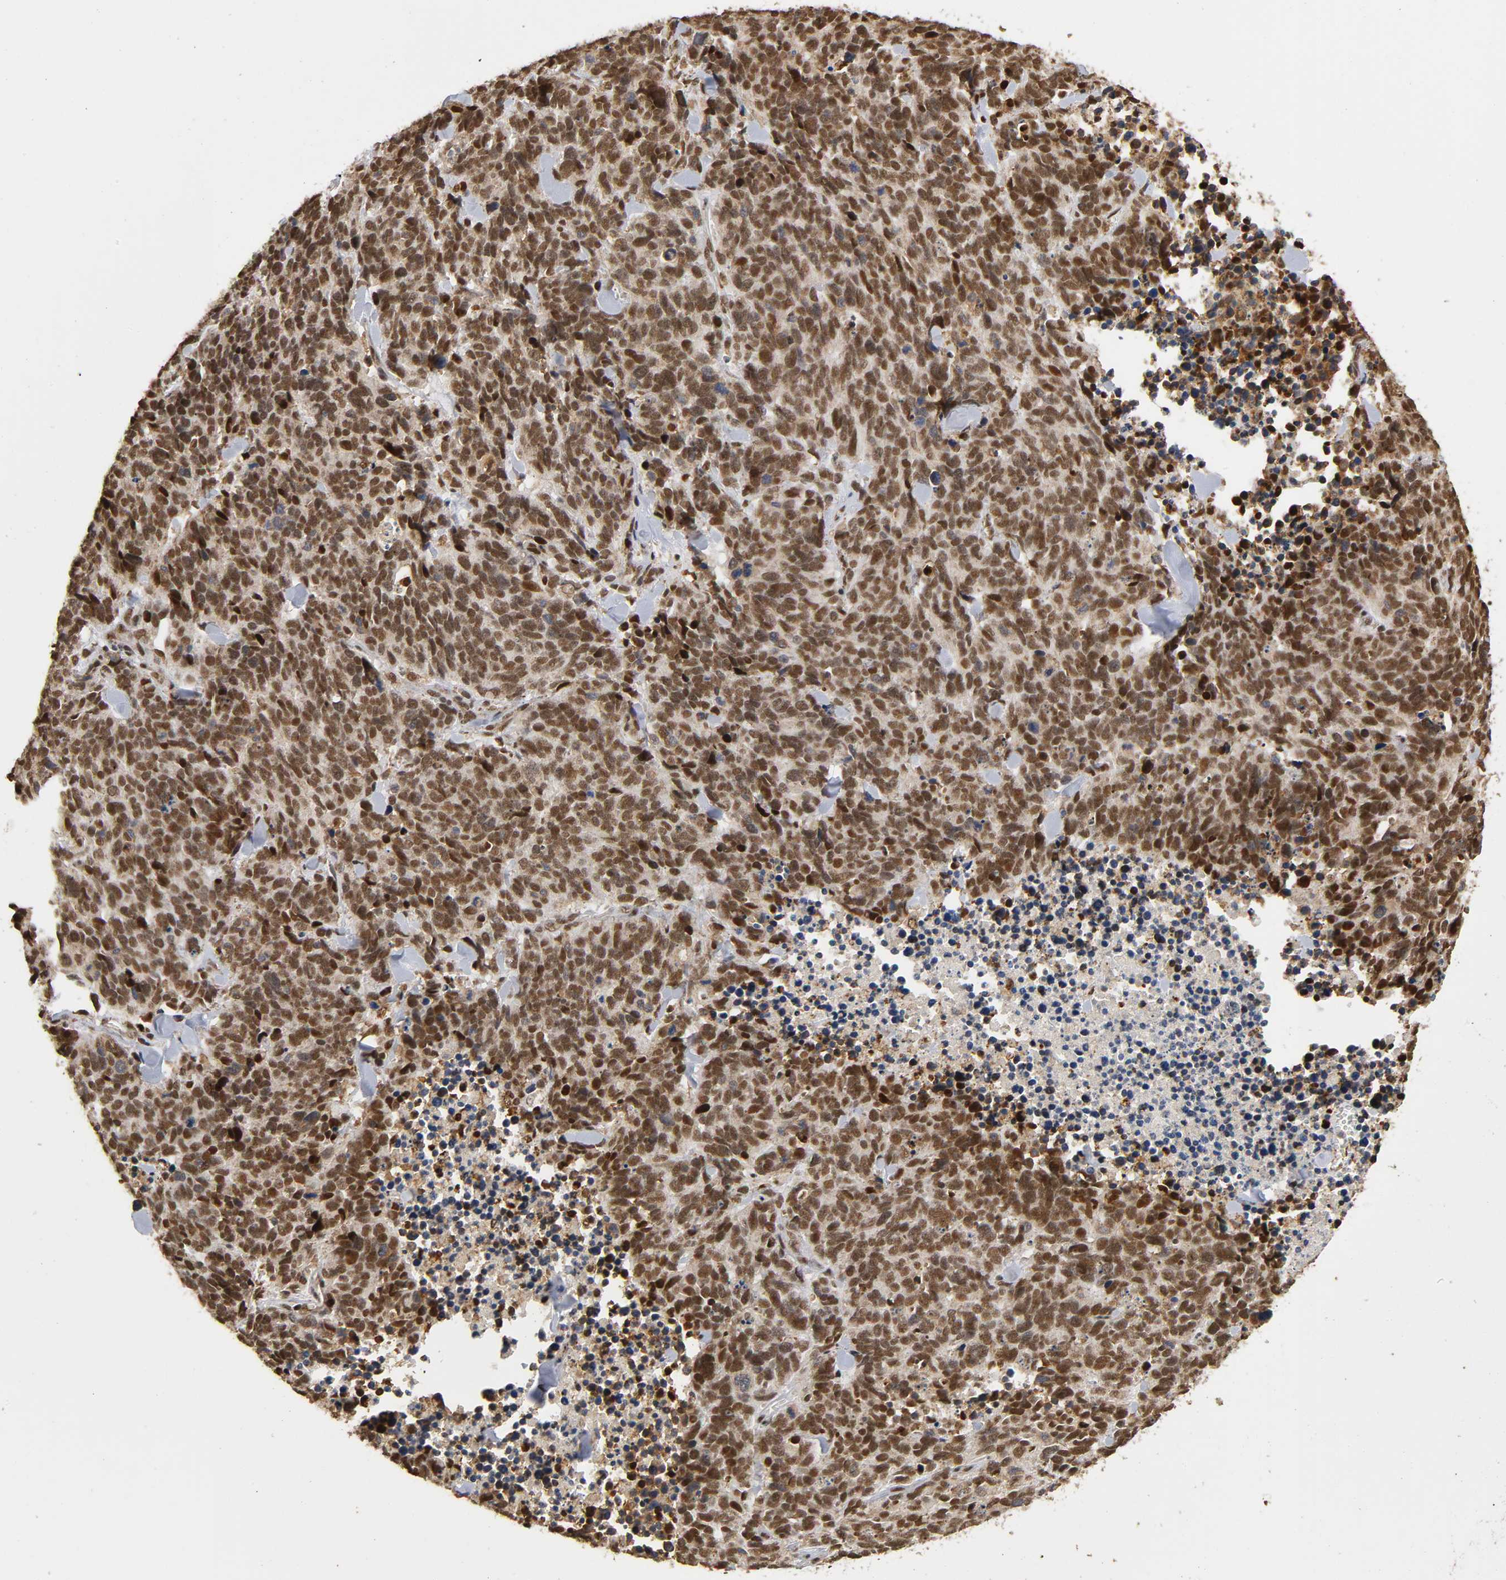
{"staining": {"intensity": "strong", "quantity": ">75%", "location": "cytoplasmic/membranous,nuclear"}, "tissue": "lung cancer", "cell_type": "Tumor cells", "image_type": "cancer", "snomed": [{"axis": "morphology", "description": "Neoplasm, malignant, NOS"}, {"axis": "topography", "description": "Lung"}], "caption": "DAB immunohistochemical staining of neoplasm (malignant) (lung) displays strong cytoplasmic/membranous and nuclear protein staining in about >75% of tumor cells. (Stains: DAB in brown, nuclei in blue, Microscopy: brightfield microscopy at high magnification).", "gene": "RNF122", "patient": {"sex": "female", "age": 58}}